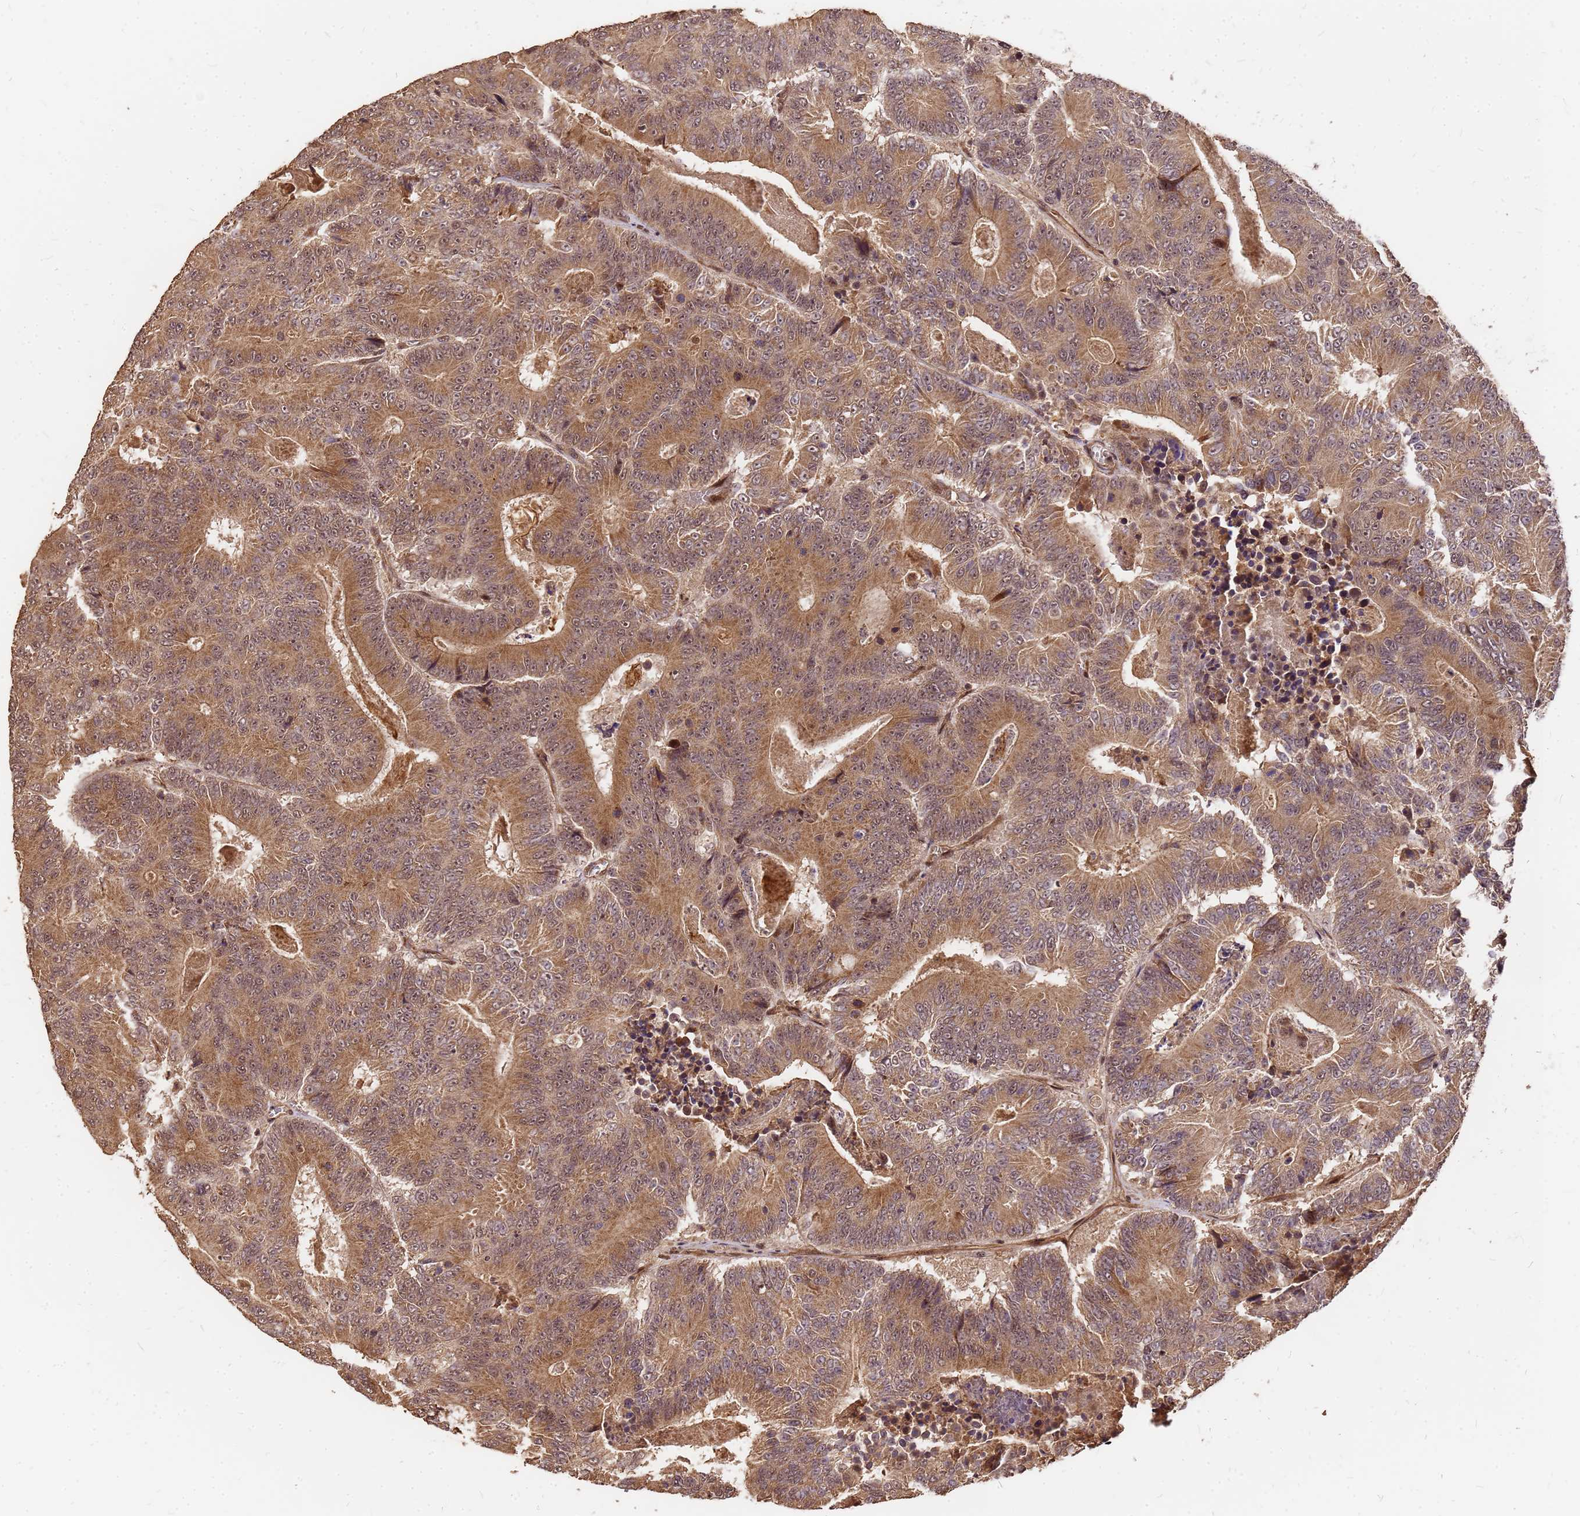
{"staining": {"intensity": "moderate", "quantity": ">75%", "location": "cytoplasmic/membranous,nuclear"}, "tissue": "colorectal cancer", "cell_type": "Tumor cells", "image_type": "cancer", "snomed": [{"axis": "morphology", "description": "Adenocarcinoma, NOS"}, {"axis": "topography", "description": "Colon"}], "caption": "Immunohistochemical staining of colorectal cancer reveals moderate cytoplasmic/membranous and nuclear protein expression in approximately >75% of tumor cells.", "gene": "GPATCH8", "patient": {"sex": "male", "age": 83}}